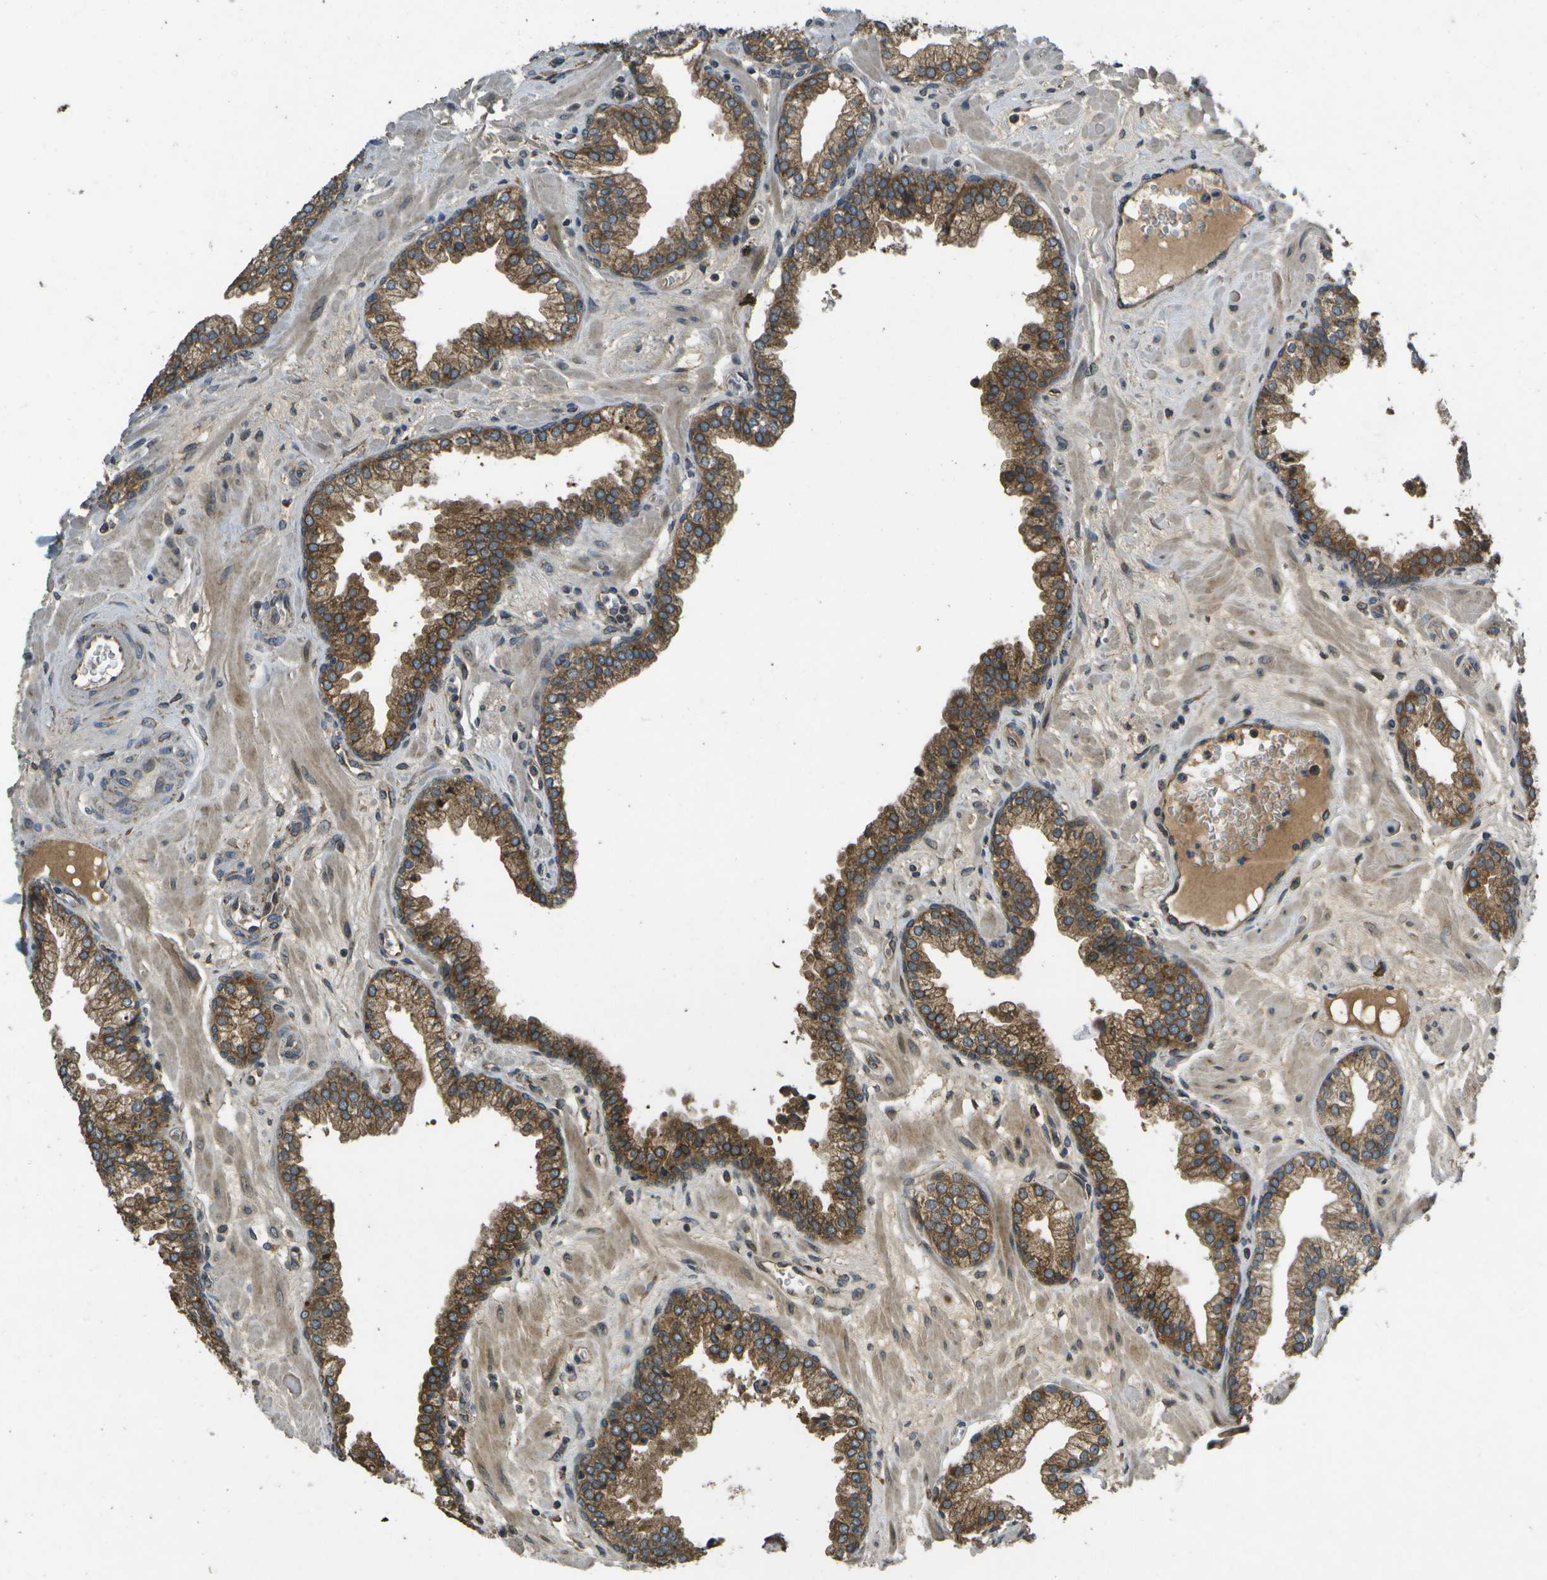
{"staining": {"intensity": "moderate", "quantity": ">75%", "location": "cytoplasmic/membranous"}, "tissue": "prostate", "cell_type": "Glandular cells", "image_type": "normal", "snomed": [{"axis": "morphology", "description": "Normal tissue, NOS"}, {"axis": "morphology", "description": "Urothelial carcinoma, Low grade"}, {"axis": "topography", "description": "Urinary bladder"}, {"axis": "topography", "description": "Prostate"}], "caption": "The immunohistochemical stain labels moderate cytoplasmic/membranous staining in glandular cells of normal prostate.", "gene": "HFE", "patient": {"sex": "male", "age": 60}}